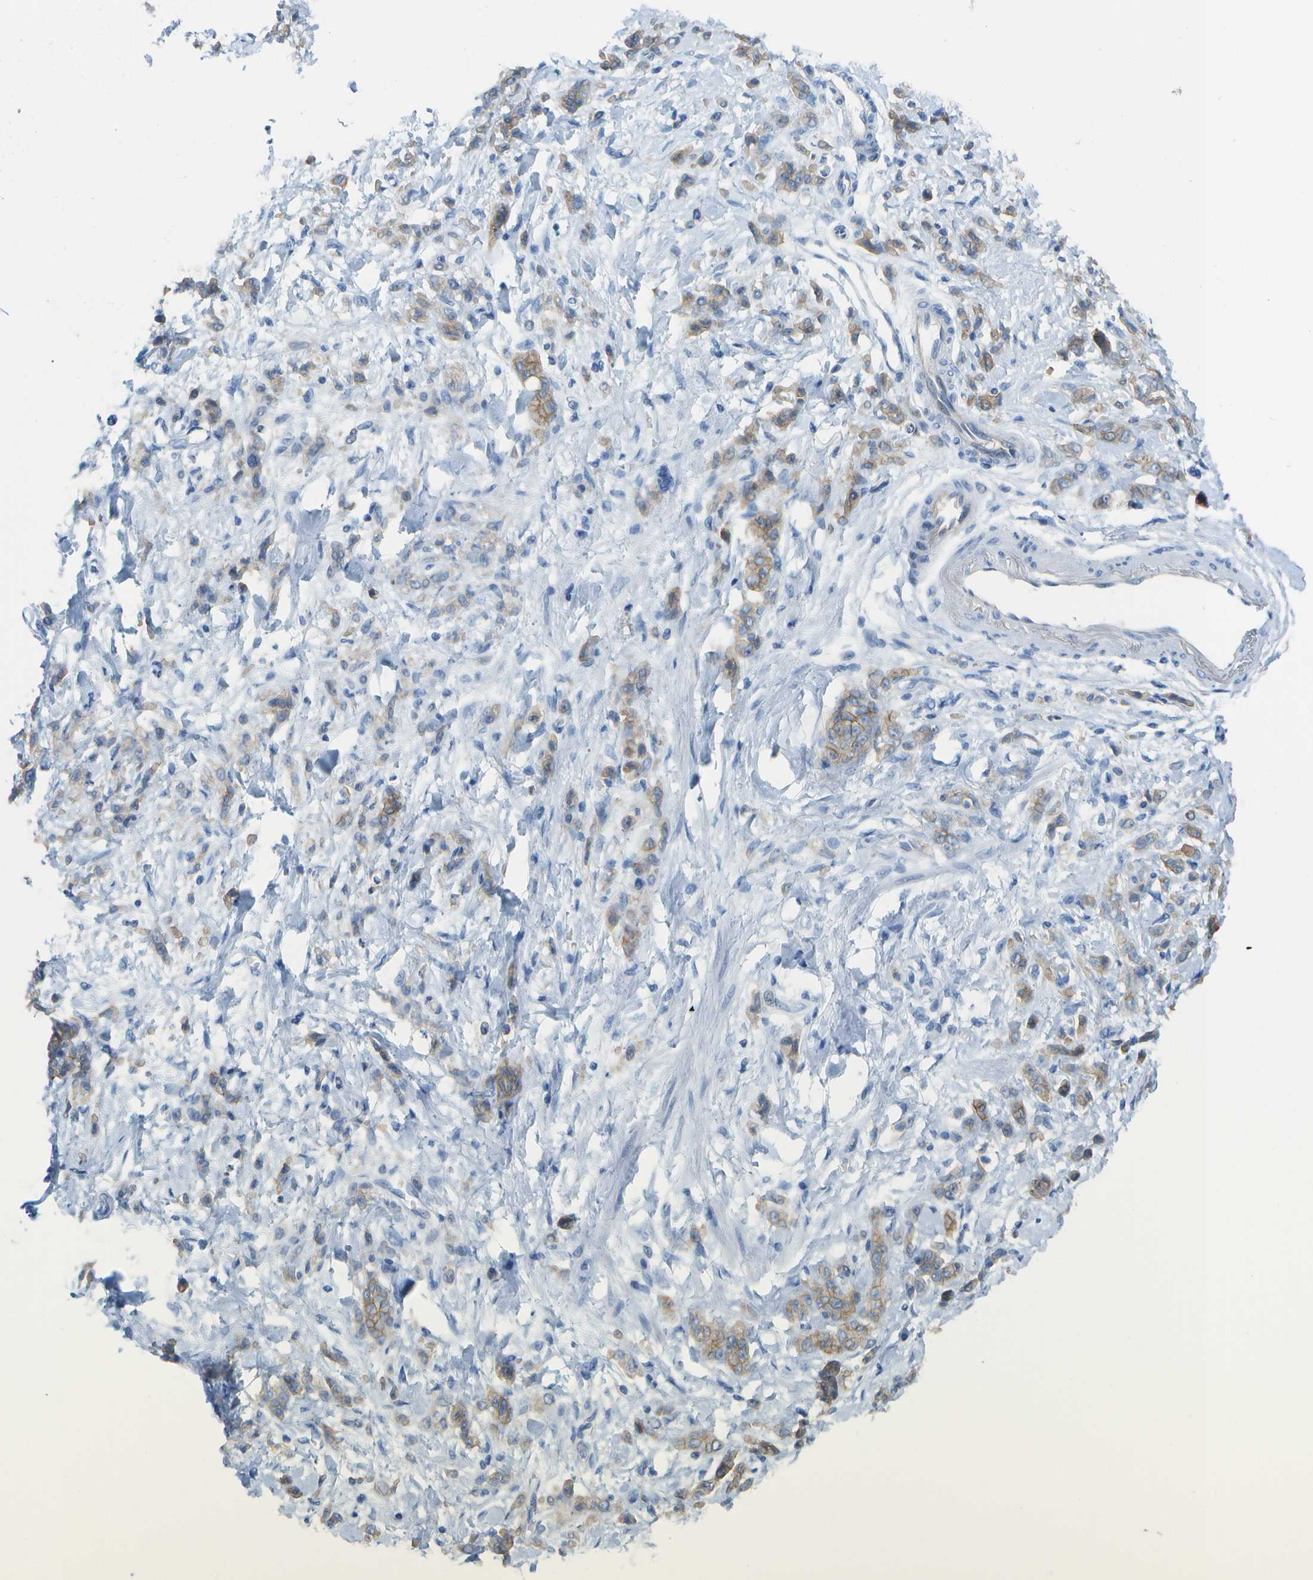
{"staining": {"intensity": "moderate", "quantity": "25%-75%", "location": "cytoplasmic/membranous"}, "tissue": "stomach cancer", "cell_type": "Tumor cells", "image_type": "cancer", "snomed": [{"axis": "morphology", "description": "Normal tissue, NOS"}, {"axis": "morphology", "description": "Adenocarcinoma, NOS"}, {"axis": "topography", "description": "Stomach"}], "caption": "Adenocarcinoma (stomach) tissue reveals moderate cytoplasmic/membranous positivity in approximately 25%-75% of tumor cells, visualized by immunohistochemistry.", "gene": "CD46", "patient": {"sex": "male", "age": 82}}